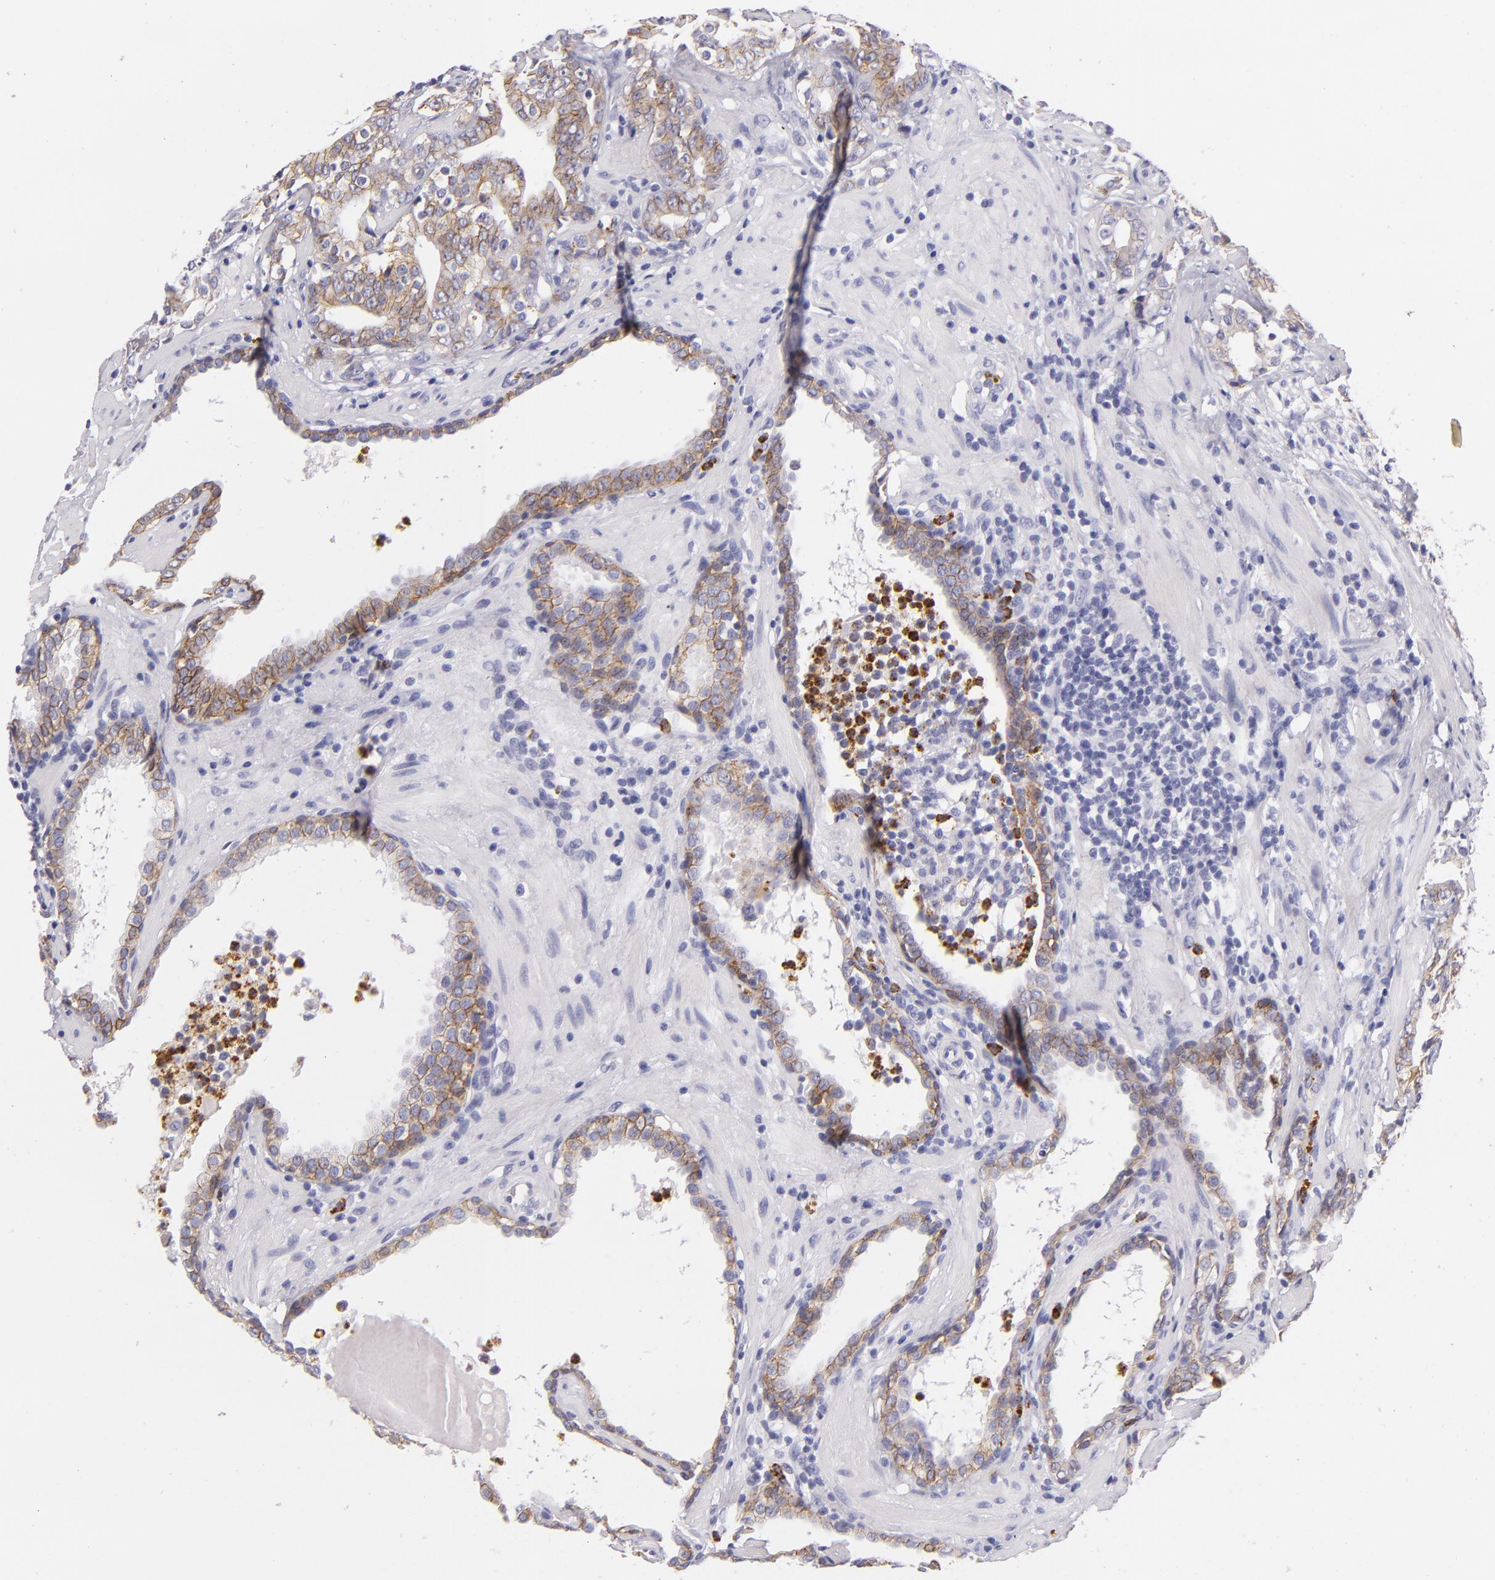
{"staining": {"intensity": "moderate", "quantity": "25%-75%", "location": "cytoplasmic/membranous"}, "tissue": "prostate cancer", "cell_type": "Tumor cells", "image_type": "cancer", "snomed": [{"axis": "morphology", "description": "Adenocarcinoma, Low grade"}, {"axis": "topography", "description": "Prostate"}], "caption": "Prostate cancer (low-grade adenocarcinoma) stained with immunohistochemistry (IHC) demonstrates moderate cytoplasmic/membranous expression in approximately 25%-75% of tumor cells.", "gene": "CDH3", "patient": {"sex": "male", "age": 59}}